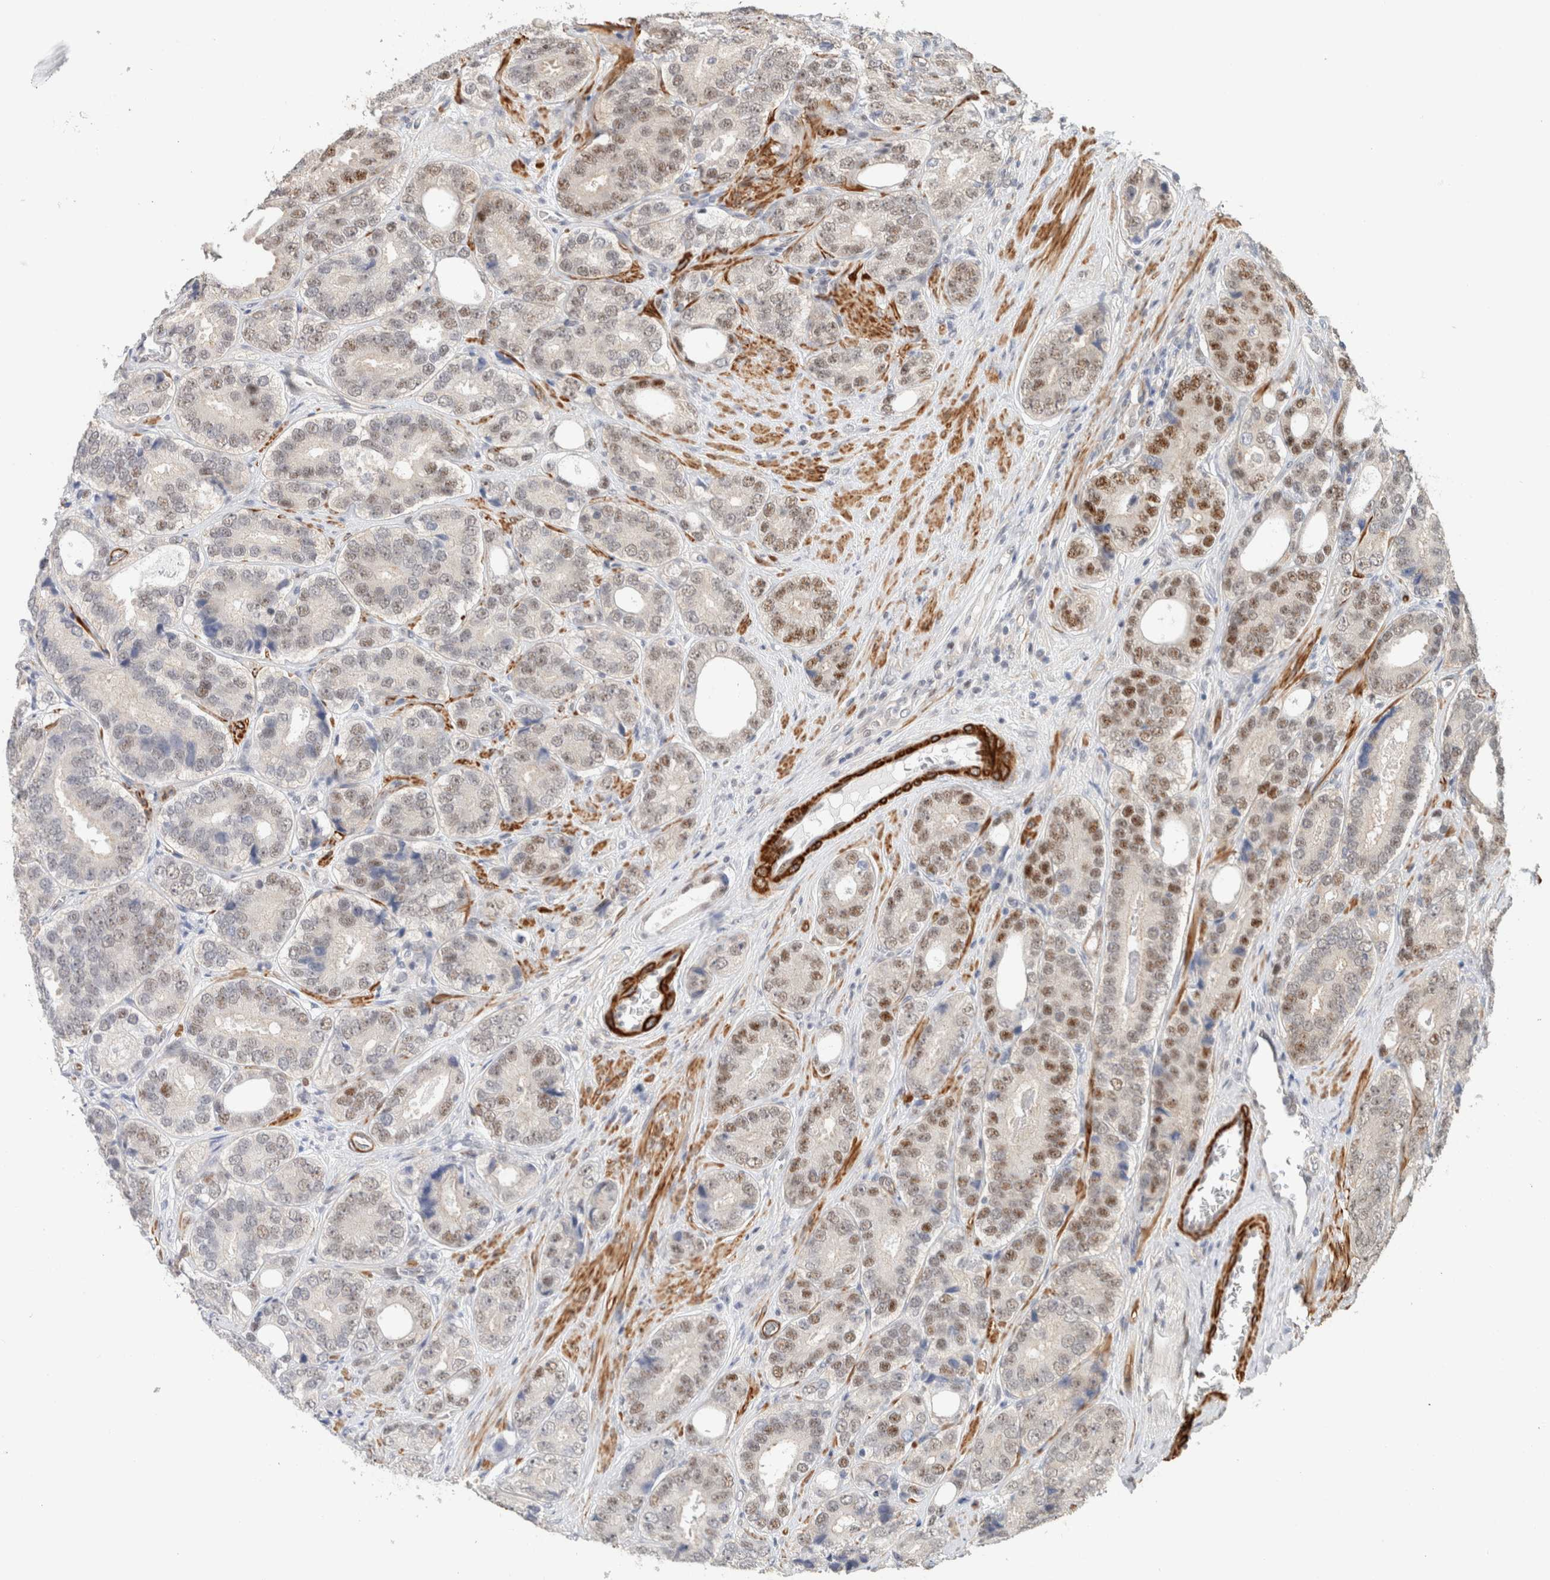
{"staining": {"intensity": "moderate", "quantity": "<25%", "location": "nuclear"}, "tissue": "prostate cancer", "cell_type": "Tumor cells", "image_type": "cancer", "snomed": [{"axis": "morphology", "description": "Adenocarcinoma, High grade"}, {"axis": "topography", "description": "Prostate"}], "caption": "Moderate nuclear staining for a protein is identified in about <25% of tumor cells of prostate cancer using IHC.", "gene": "ID3", "patient": {"sex": "male", "age": 56}}